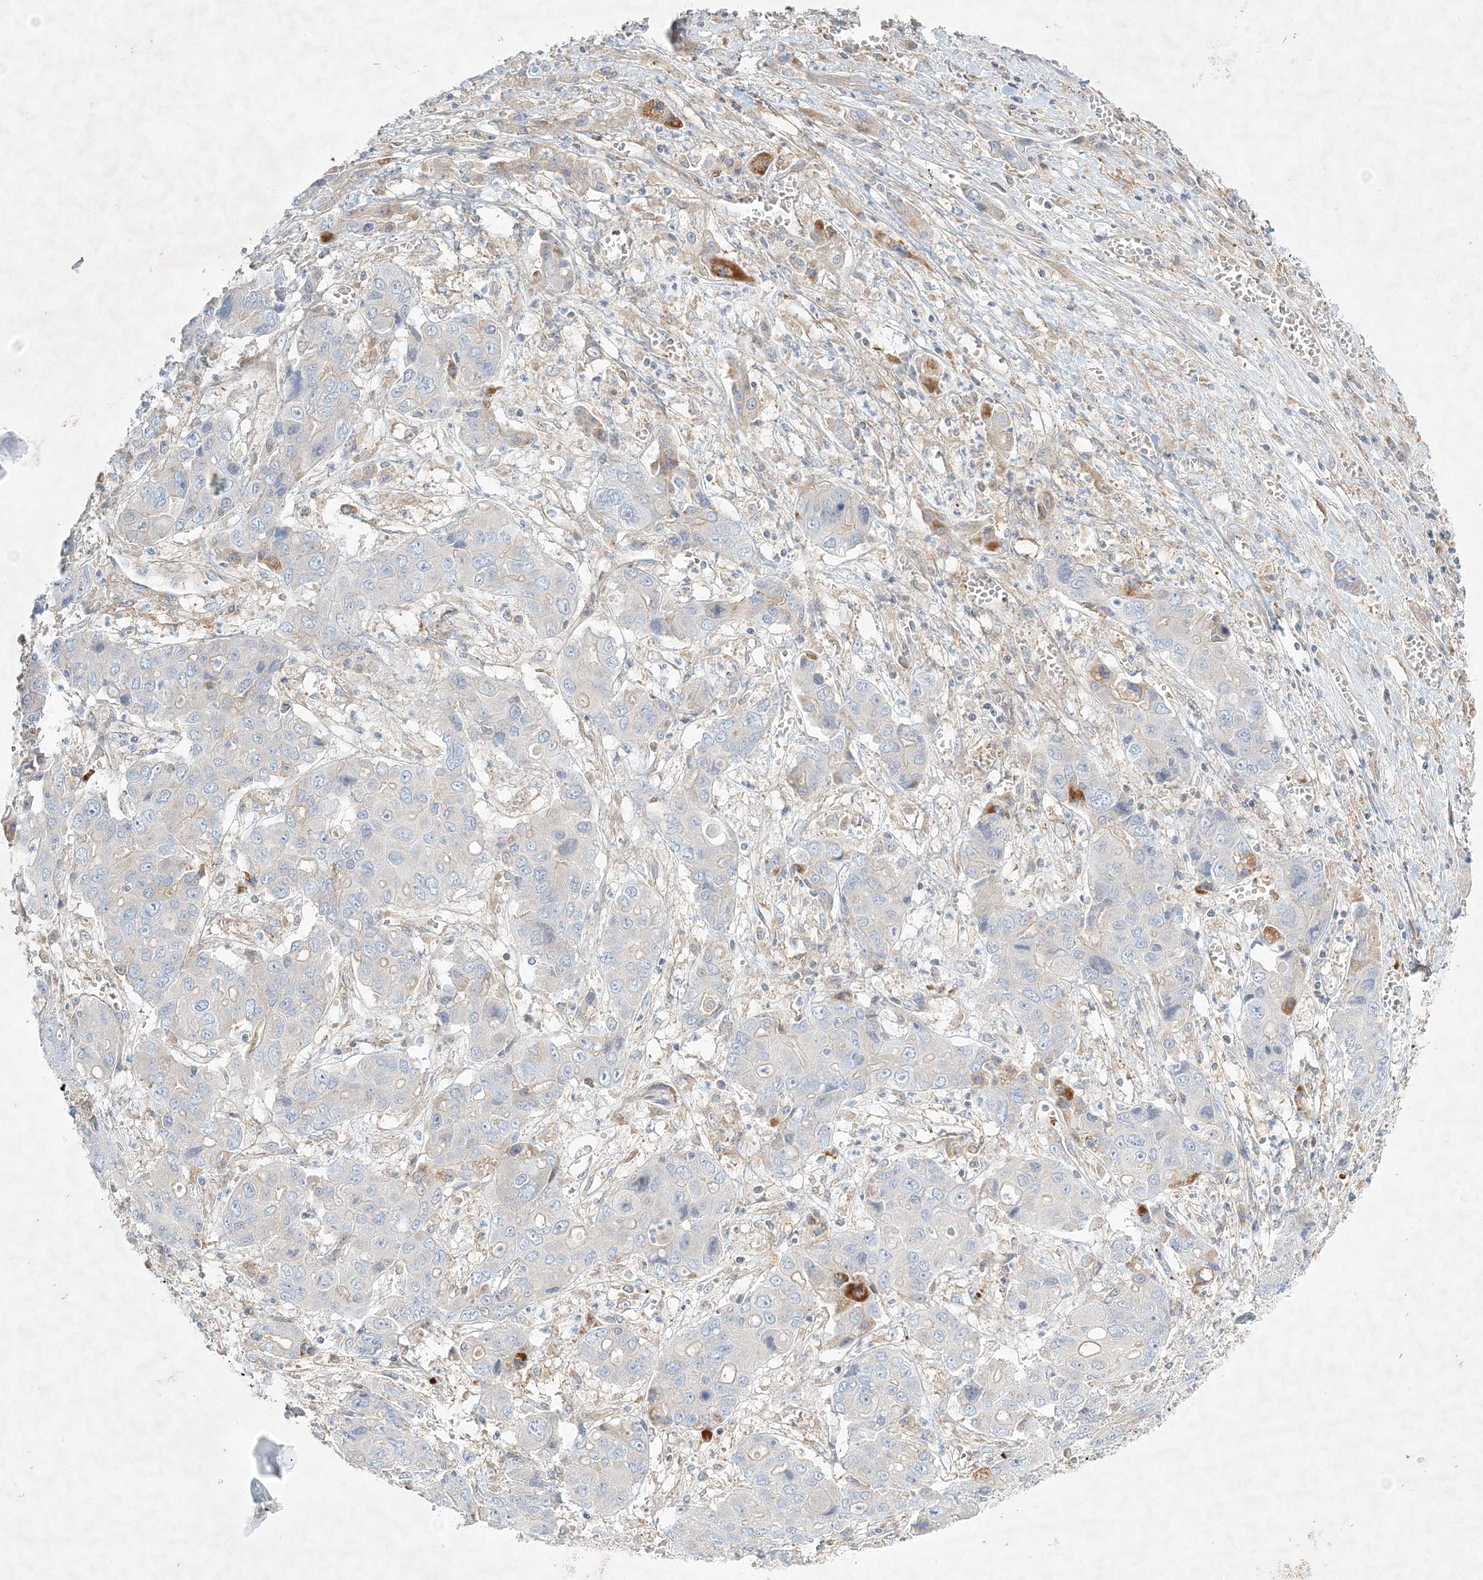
{"staining": {"intensity": "negative", "quantity": "none", "location": "none"}, "tissue": "liver cancer", "cell_type": "Tumor cells", "image_type": "cancer", "snomed": [{"axis": "morphology", "description": "Cholangiocarcinoma"}, {"axis": "topography", "description": "Liver"}], "caption": "Immunohistochemical staining of human cholangiocarcinoma (liver) reveals no significant expression in tumor cells.", "gene": "STK11IP", "patient": {"sex": "male", "age": 67}}